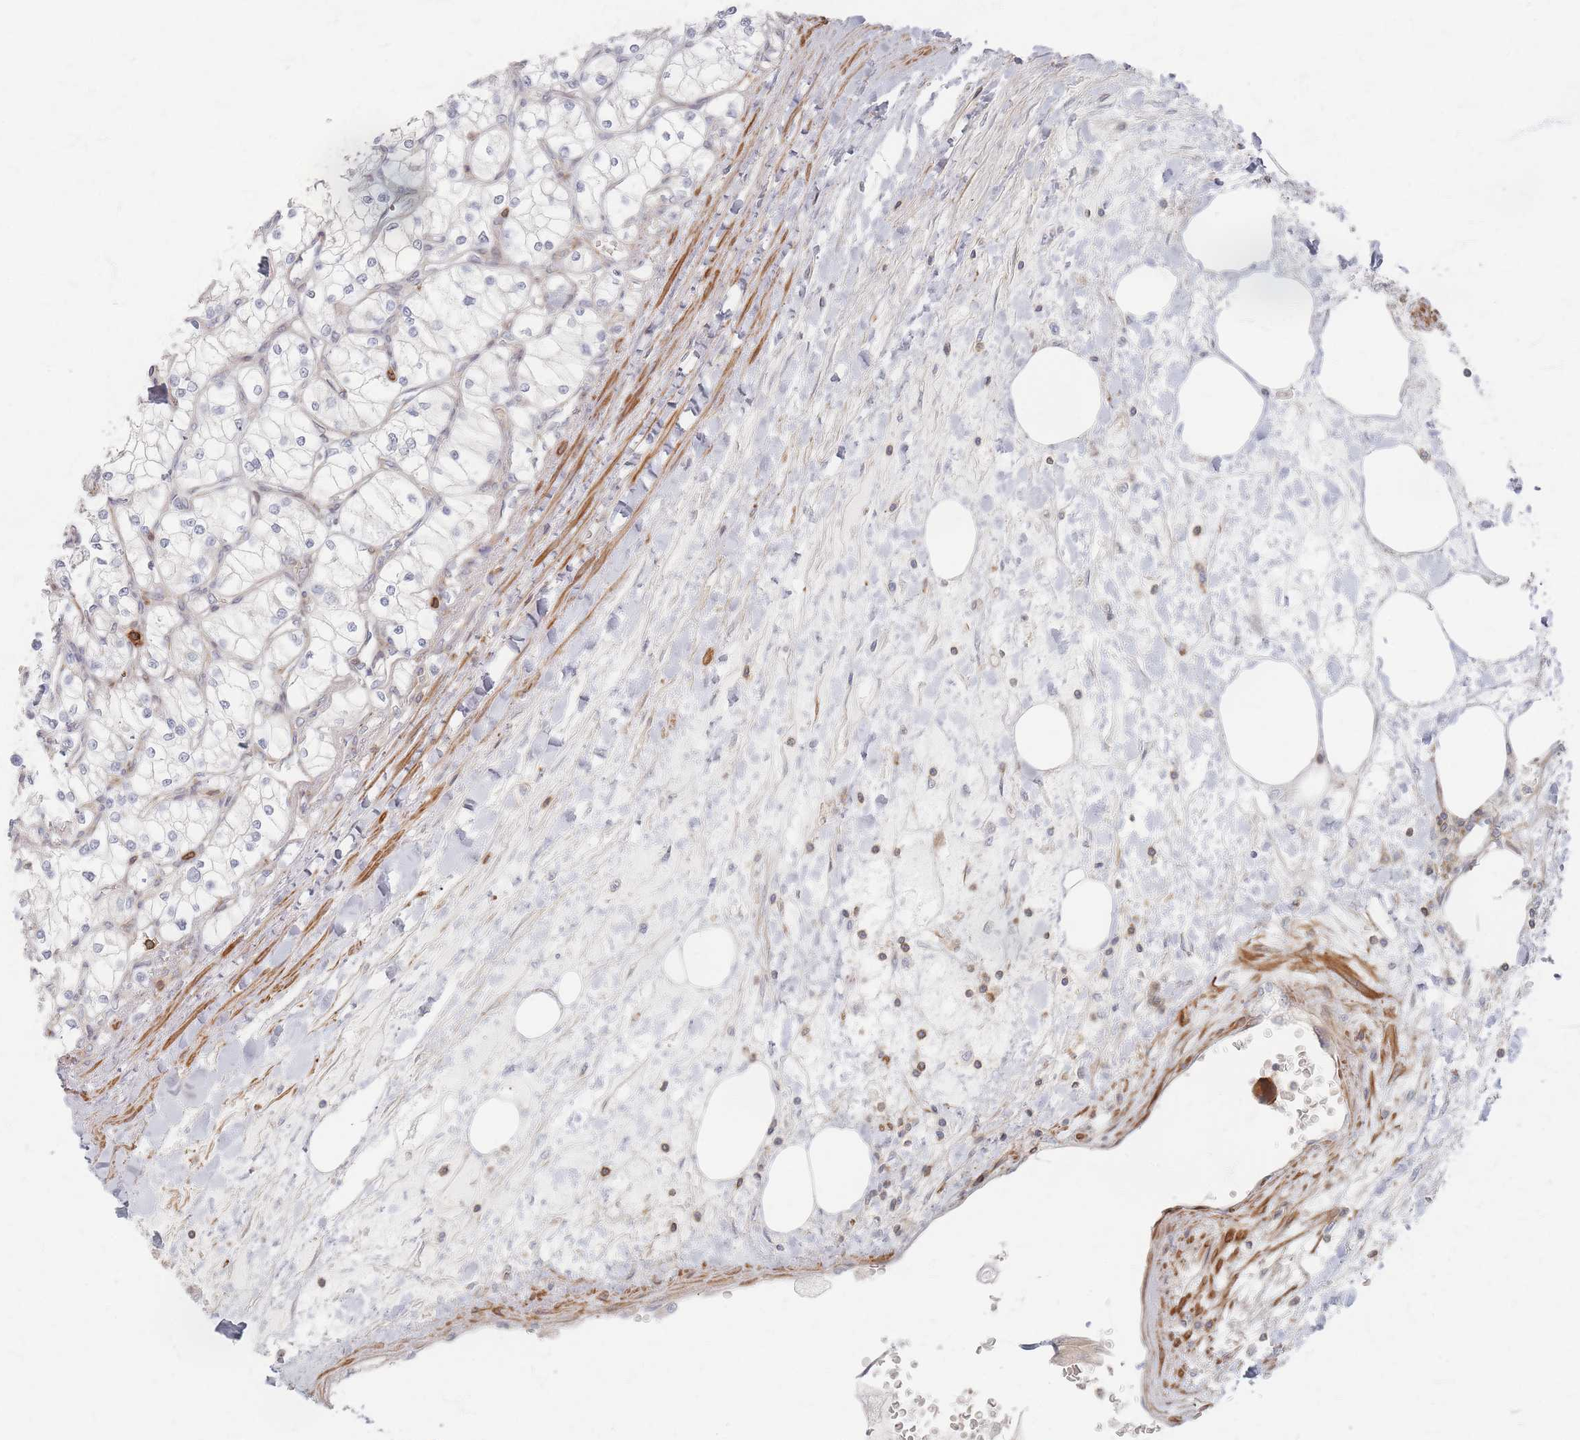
{"staining": {"intensity": "negative", "quantity": "none", "location": "none"}, "tissue": "renal cancer", "cell_type": "Tumor cells", "image_type": "cancer", "snomed": [{"axis": "morphology", "description": "Adenocarcinoma, NOS"}, {"axis": "topography", "description": "Kidney"}], "caption": "There is no significant expression in tumor cells of adenocarcinoma (renal).", "gene": "ZNF852", "patient": {"sex": "male", "age": 80}}